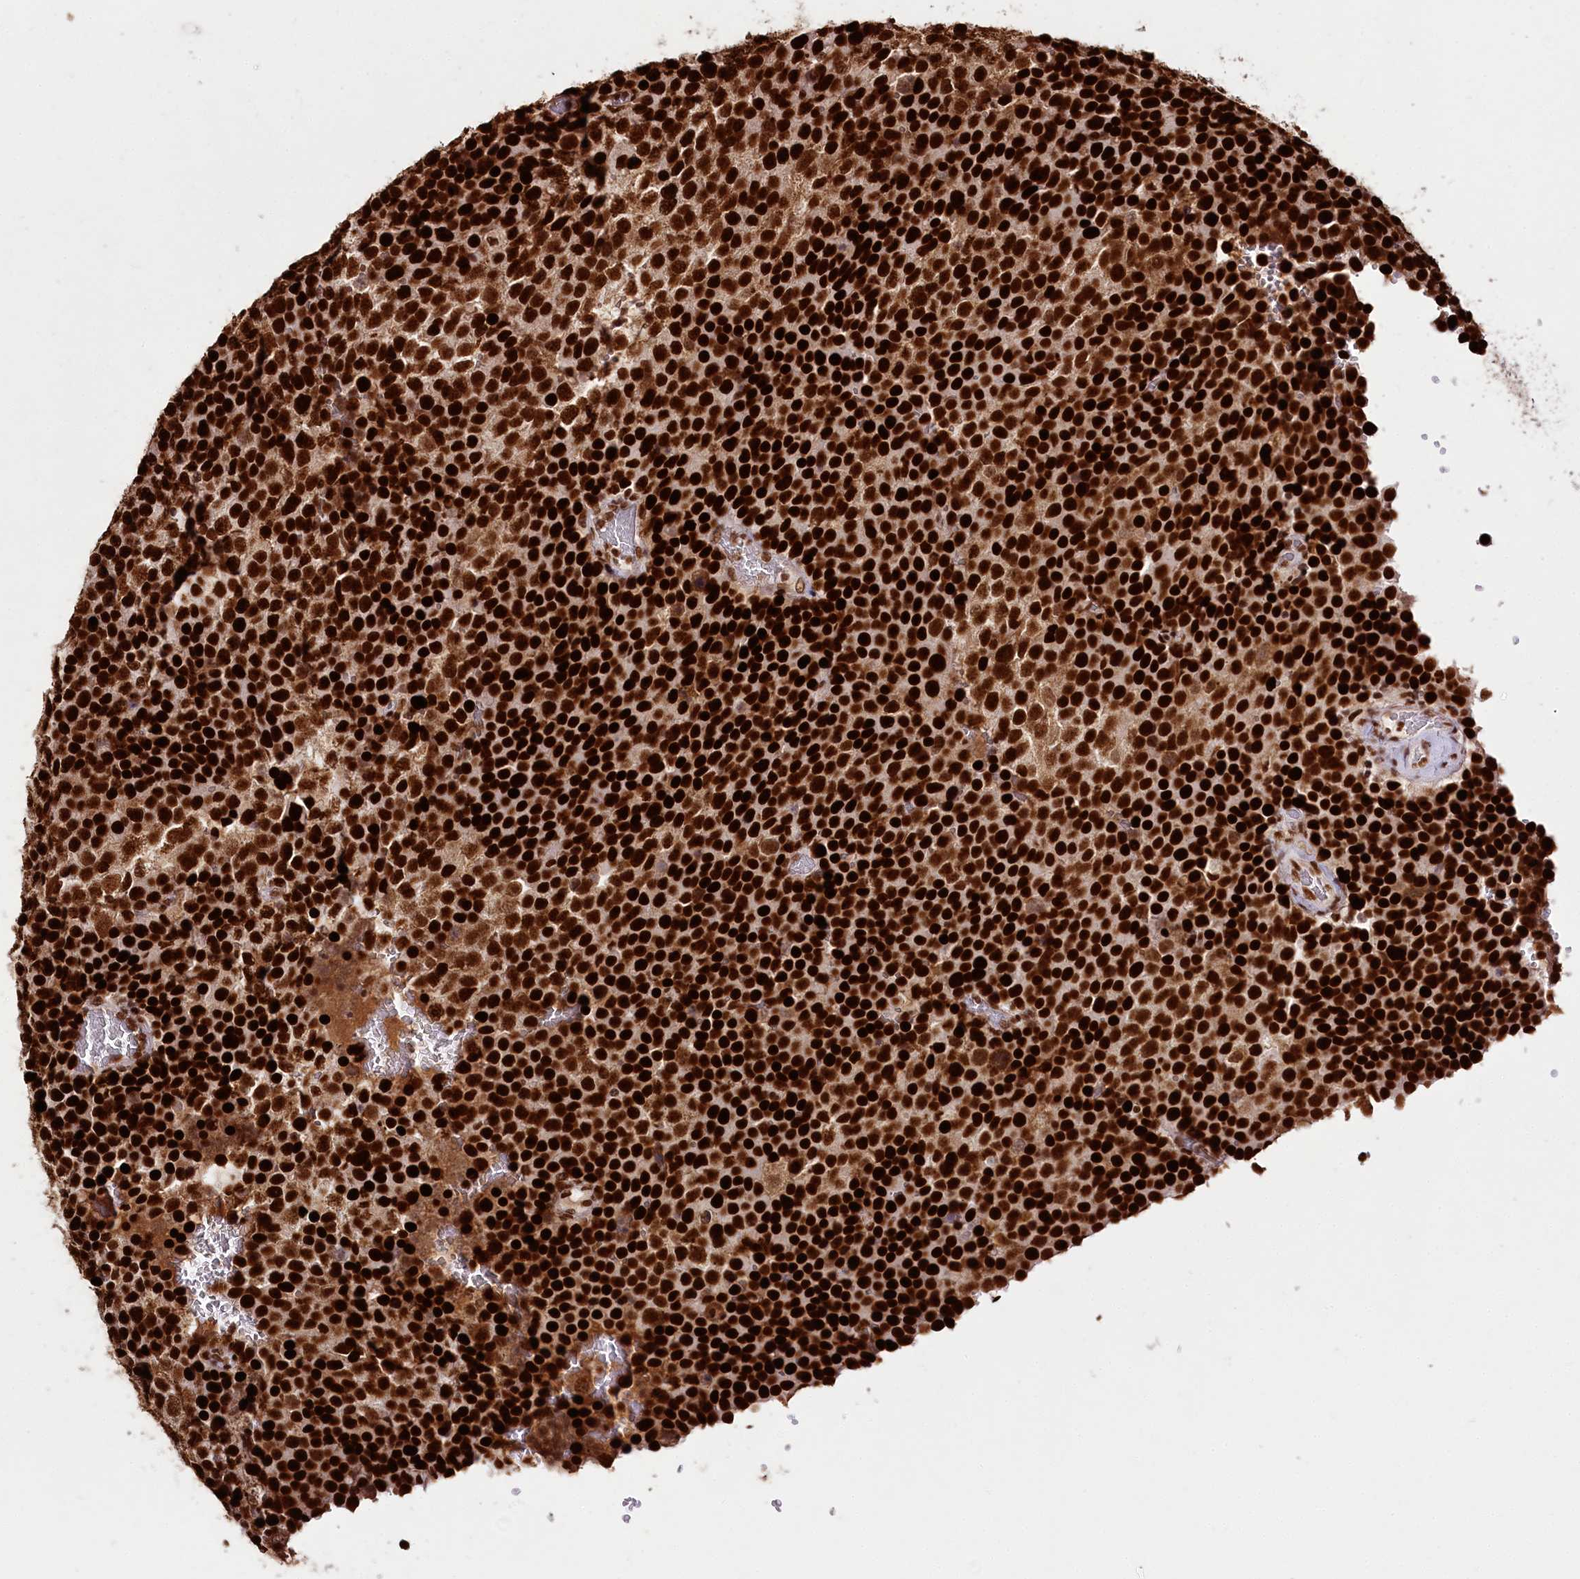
{"staining": {"intensity": "strong", "quantity": ">75%", "location": "nuclear"}, "tissue": "testis cancer", "cell_type": "Tumor cells", "image_type": "cancer", "snomed": [{"axis": "morphology", "description": "Seminoma, NOS"}, {"axis": "topography", "description": "Testis"}], "caption": "Immunohistochemistry (IHC) staining of testis seminoma, which demonstrates high levels of strong nuclear staining in approximately >75% of tumor cells indicating strong nuclear protein staining. The staining was performed using DAB (brown) for protein detection and nuclei were counterstained in hematoxylin (blue).", "gene": "SMARCE1", "patient": {"sex": "male", "age": 71}}